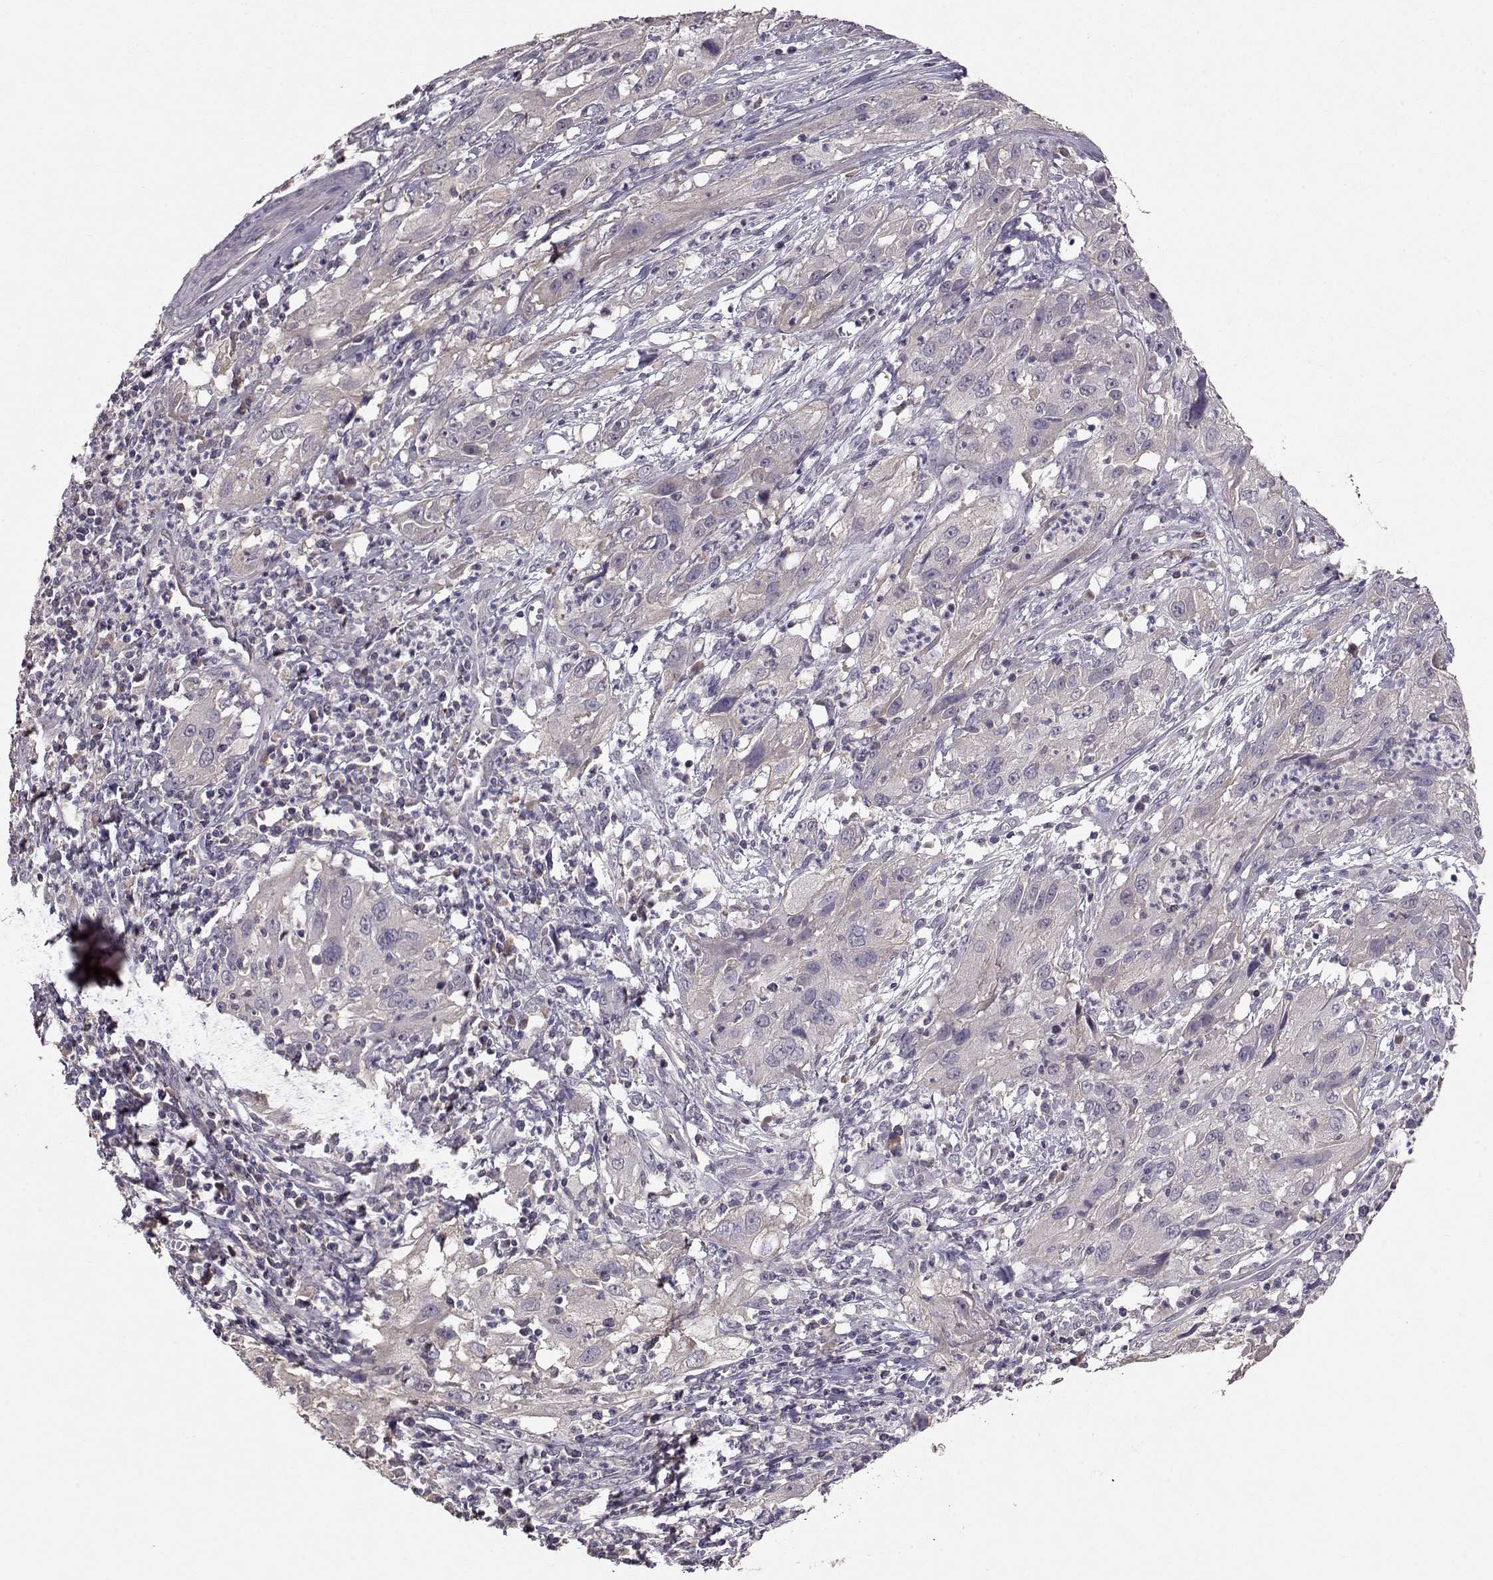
{"staining": {"intensity": "negative", "quantity": "none", "location": "none"}, "tissue": "cervical cancer", "cell_type": "Tumor cells", "image_type": "cancer", "snomed": [{"axis": "morphology", "description": "Squamous cell carcinoma, NOS"}, {"axis": "topography", "description": "Cervix"}], "caption": "Image shows no protein positivity in tumor cells of cervical cancer (squamous cell carcinoma) tissue. Brightfield microscopy of IHC stained with DAB (brown) and hematoxylin (blue), captured at high magnification.", "gene": "PMCH", "patient": {"sex": "female", "age": 32}}